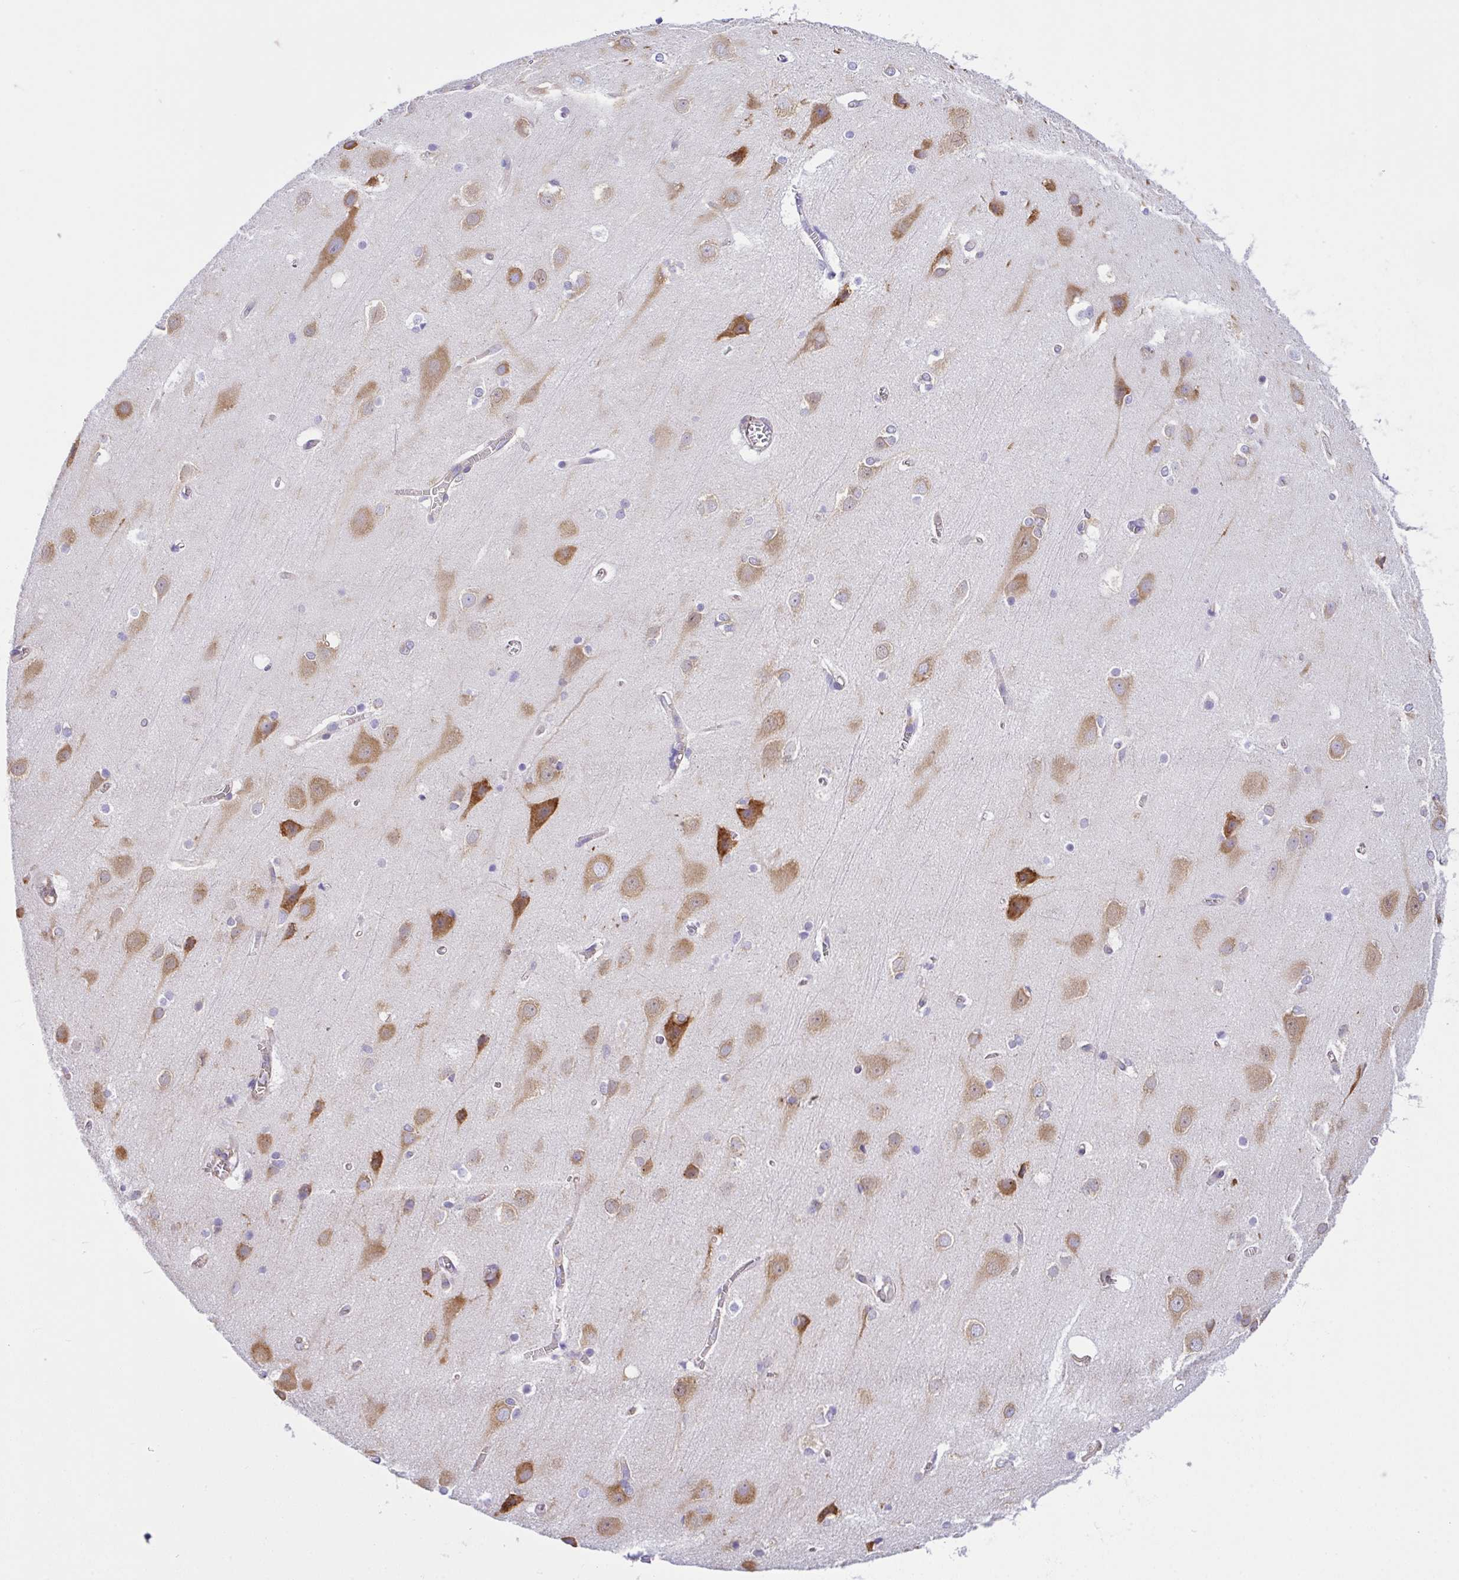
{"staining": {"intensity": "negative", "quantity": "none", "location": "none"}, "tissue": "cerebral cortex", "cell_type": "Endothelial cells", "image_type": "normal", "snomed": [{"axis": "morphology", "description": "Normal tissue, NOS"}, {"axis": "topography", "description": "Cerebral cortex"}], "caption": "DAB immunohistochemical staining of benign cerebral cortex displays no significant positivity in endothelial cells.", "gene": "GFPT2", "patient": {"sex": "male", "age": 37}}